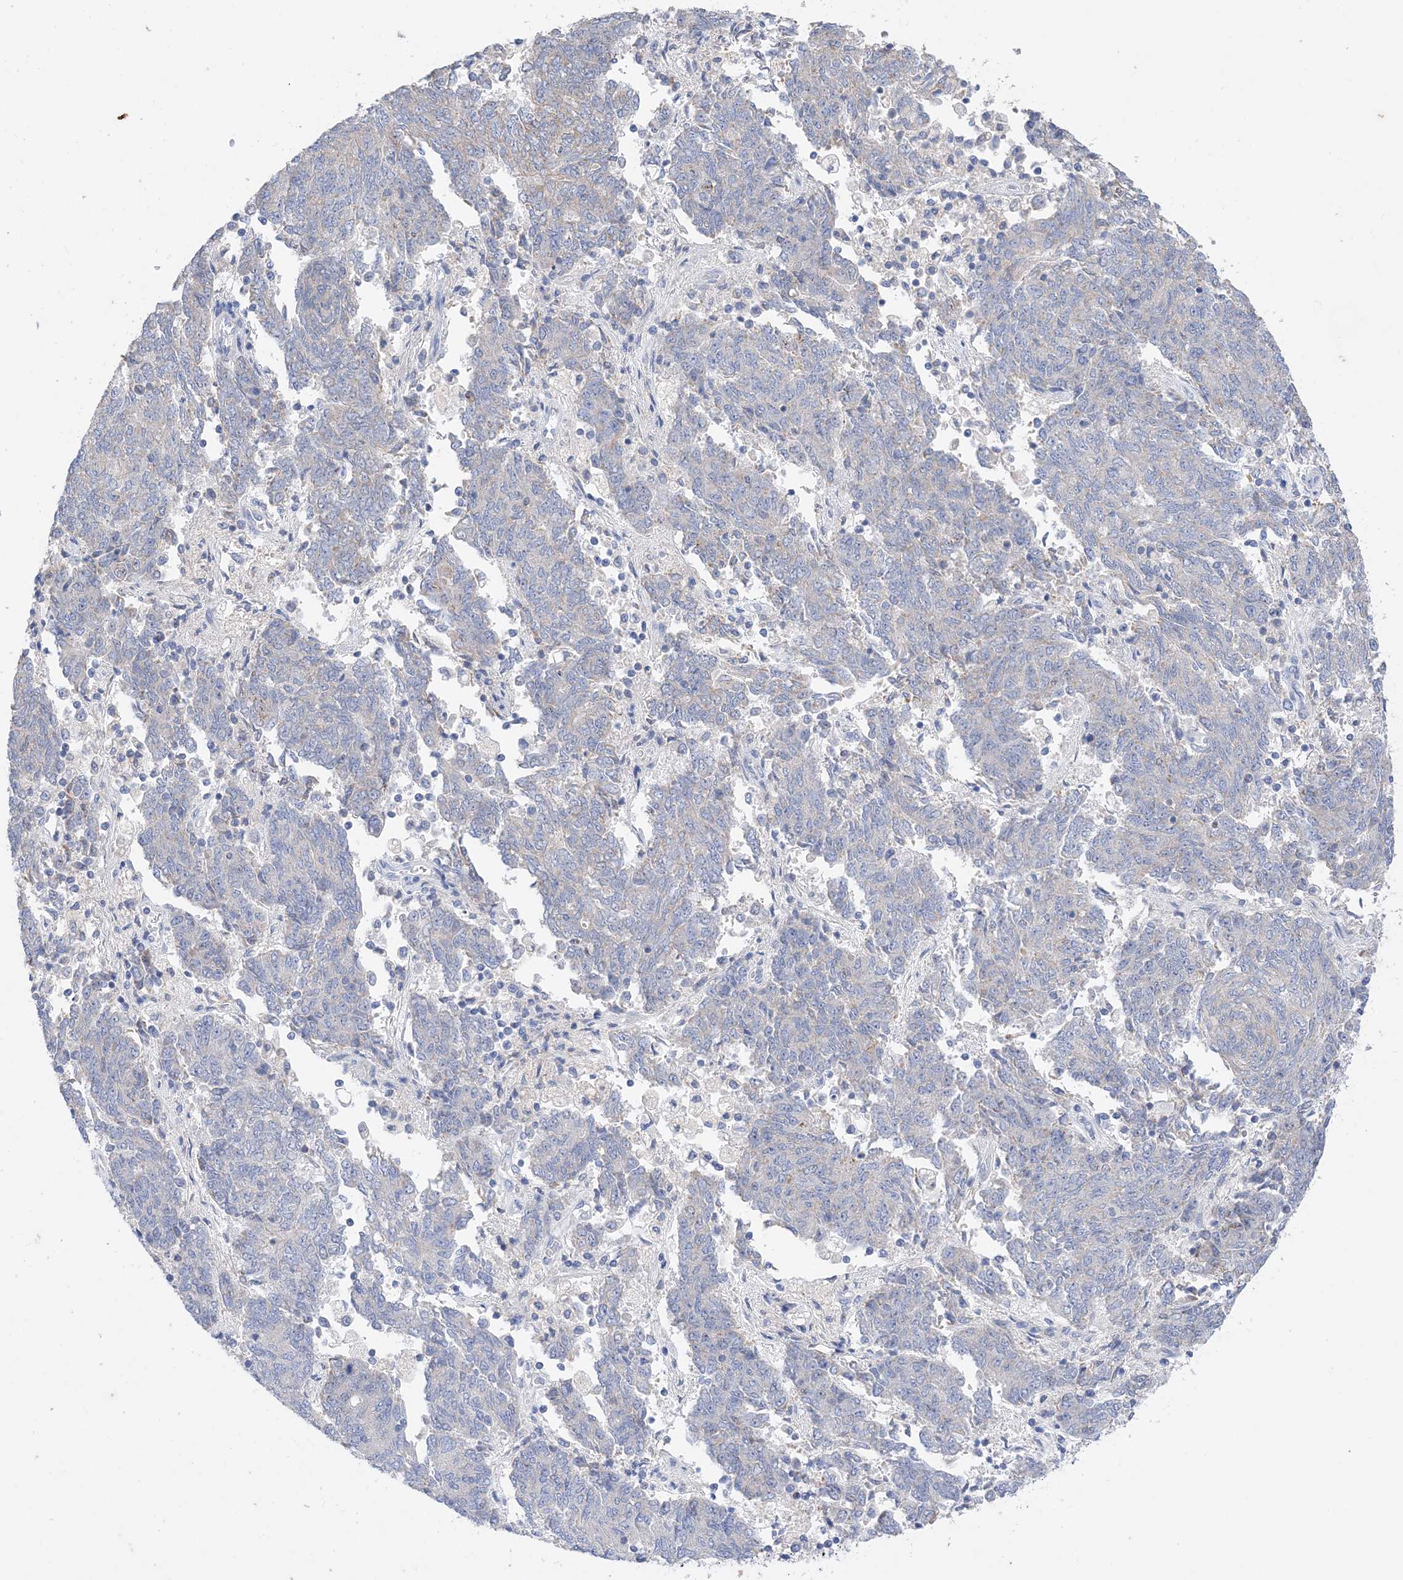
{"staining": {"intensity": "negative", "quantity": "none", "location": "none"}, "tissue": "endometrial cancer", "cell_type": "Tumor cells", "image_type": "cancer", "snomed": [{"axis": "morphology", "description": "Adenocarcinoma, NOS"}, {"axis": "topography", "description": "Endometrium"}], "caption": "This is an immunohistochemistry (IHC) photomicrograph of adenocarcinoma (endometrial). There is no expression in tumor cells.", "gene": "PLK4", "patient": {"sex": "female", "age": 80}}